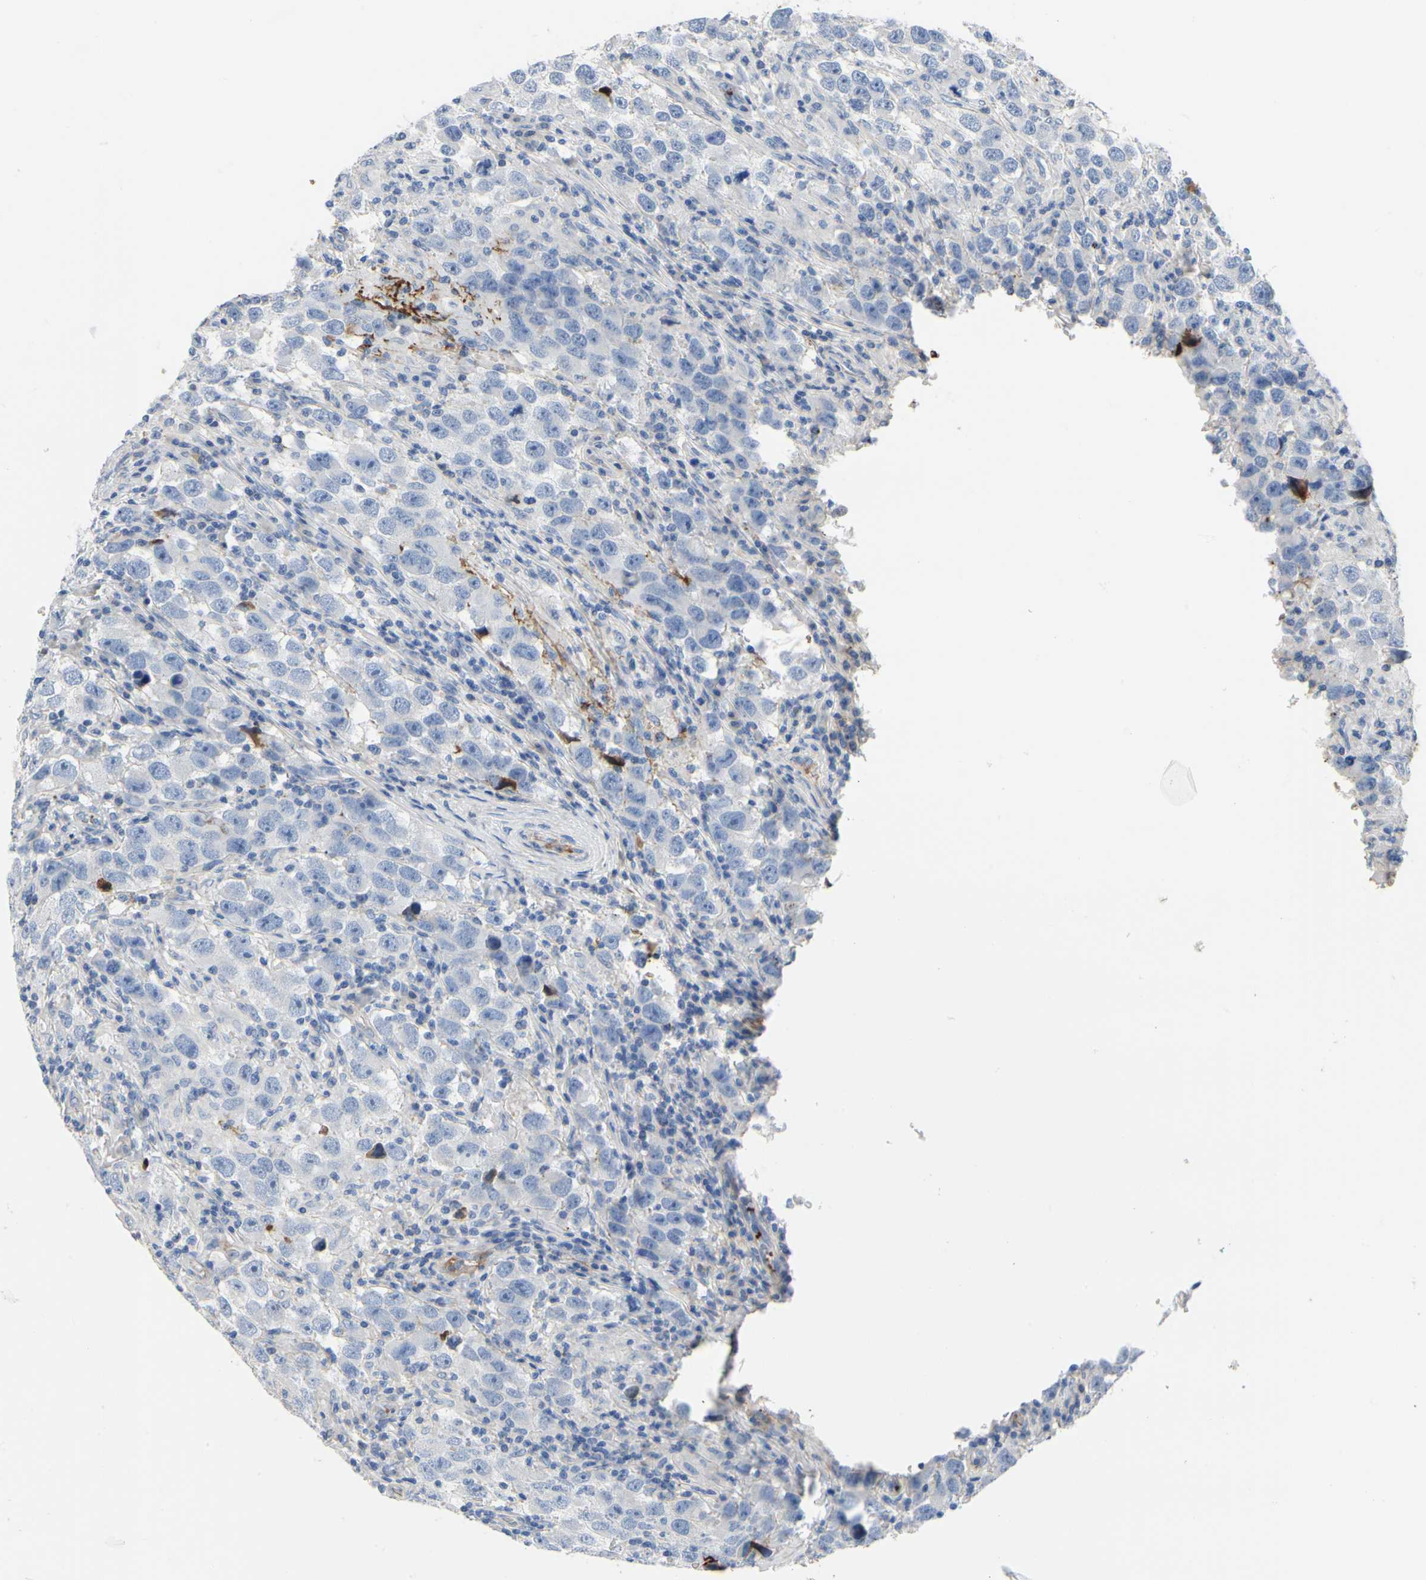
{"staining": {"intensity": "negative", "quantity": "none", "location": "none"}, "tissue": "testis cancer", "cell_type": "Tumor cells", "image_type": "cancer", "snomed": [{"axis": "morphology", "description": "Carcinoma, Embryonal, NOS"}, {"axis": "topography", "description": "Testis"}], "caption": "Immunohistochemistry image of neoplastic tissue: human testis embryonal carcinoma stained with DAB (3,3'-diaminobenzidine) exhibits no significant protein expression in tumor cells.", "gene": "FGB", "patient": {"sex": "male", "age": 21}}